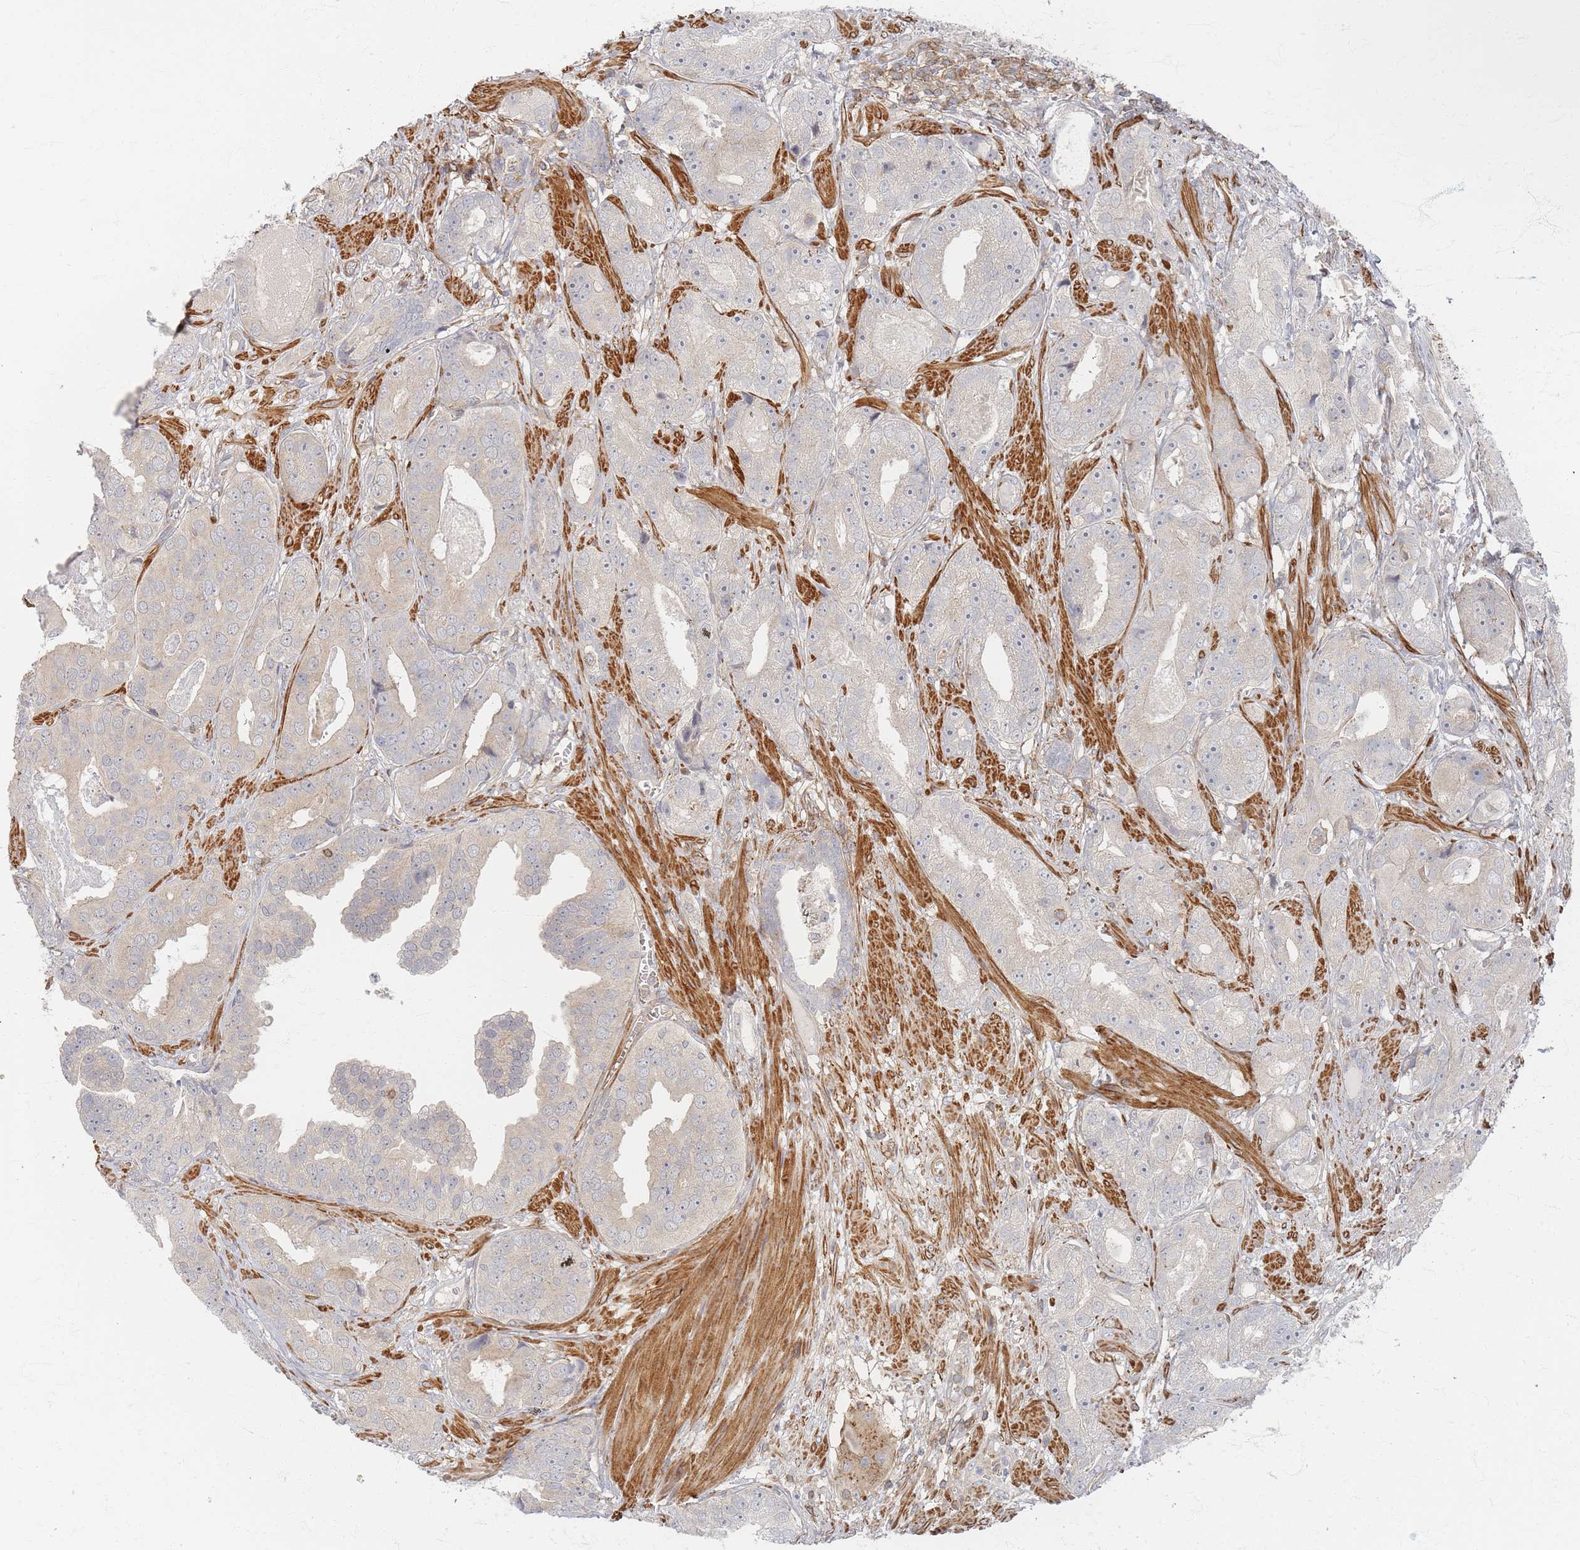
{"staining": {"intensity": "weak", "quantity": "<25%", "location": "cytoplasmic/membranous"}, "tissue": "prostate cancer", "cell_type": "Tumor cells", "image_type": "cancer", "snomed": [{"axis": "morphology", "description": "Adenocarcinoma, High grade"}, {"axis": "topography", "description": "Prostate"}], "caption": "This is an immunohistochemistry photomicrograph of human adenocarcinoma (high-grade) (prostate). There is no expression in tumor cells.", "gene": "ZNF852", "patient": {"sex": "male", "age": 71}}